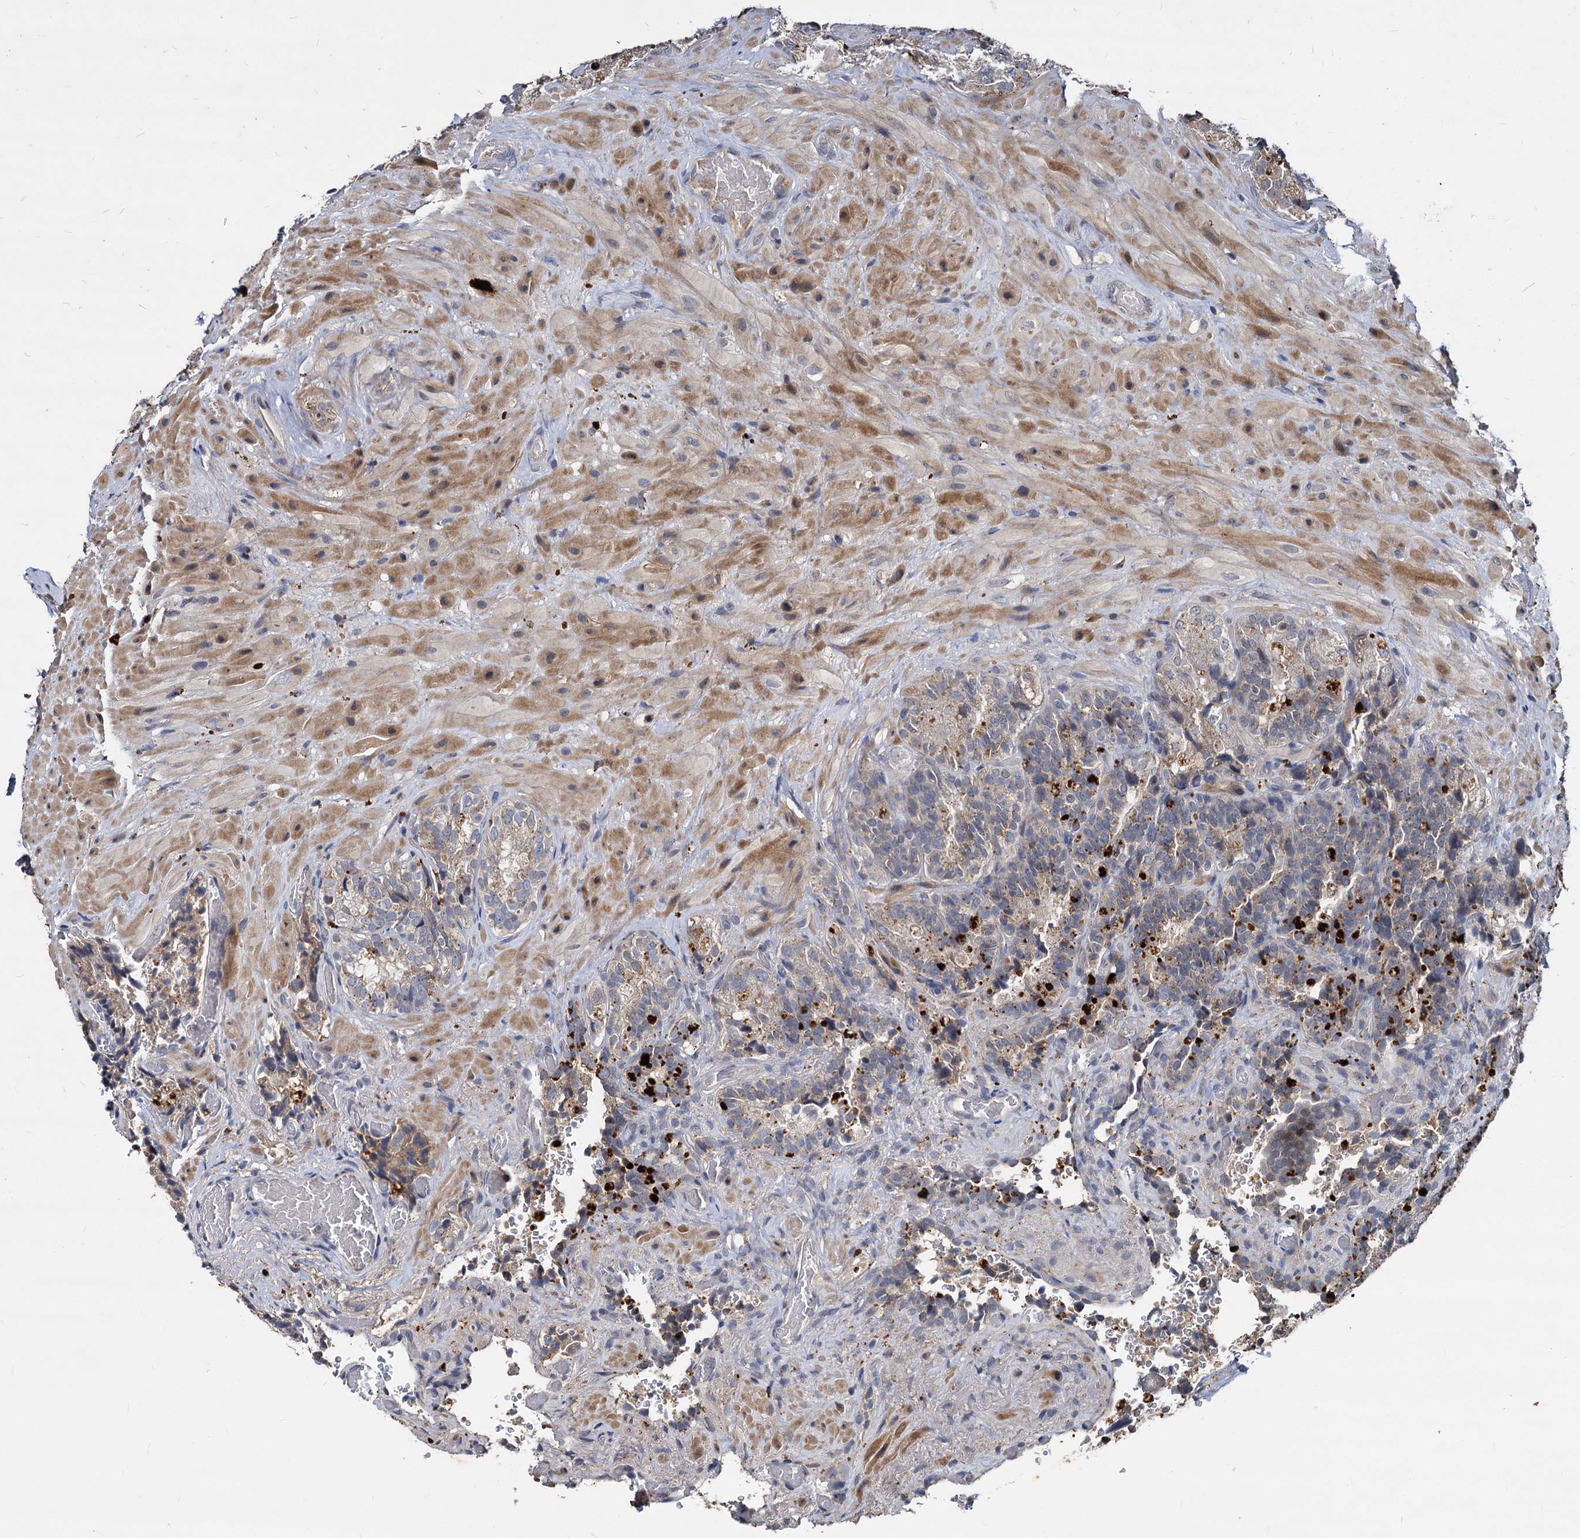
{"staining": {"intensity": "weak", "quantity": "25%-75%", "location": "cytoplasmic/membranous"}, "tissue": "seminal vesicle", "cell_type": "Glandular cells", "image_type": "normal", "snomed": [{"axis": "morphology", "description": "Normal tissue, NOS"}, {"axis": "topography", "description": "Prostate and seminal vesicle, NOS"}, {"axis": "topography", "description": "Prostate"}, {"axis": "topography", "description": "Seminal veicle"}], "caption": "Immunohistochemical staining of benign seminal vesicle shows weak cytoplasmic/membranous protein expression in about 25%-75% of glandular cells.", "gene": "CCDC184", "patient": {"sex": "male", "age": 67}}